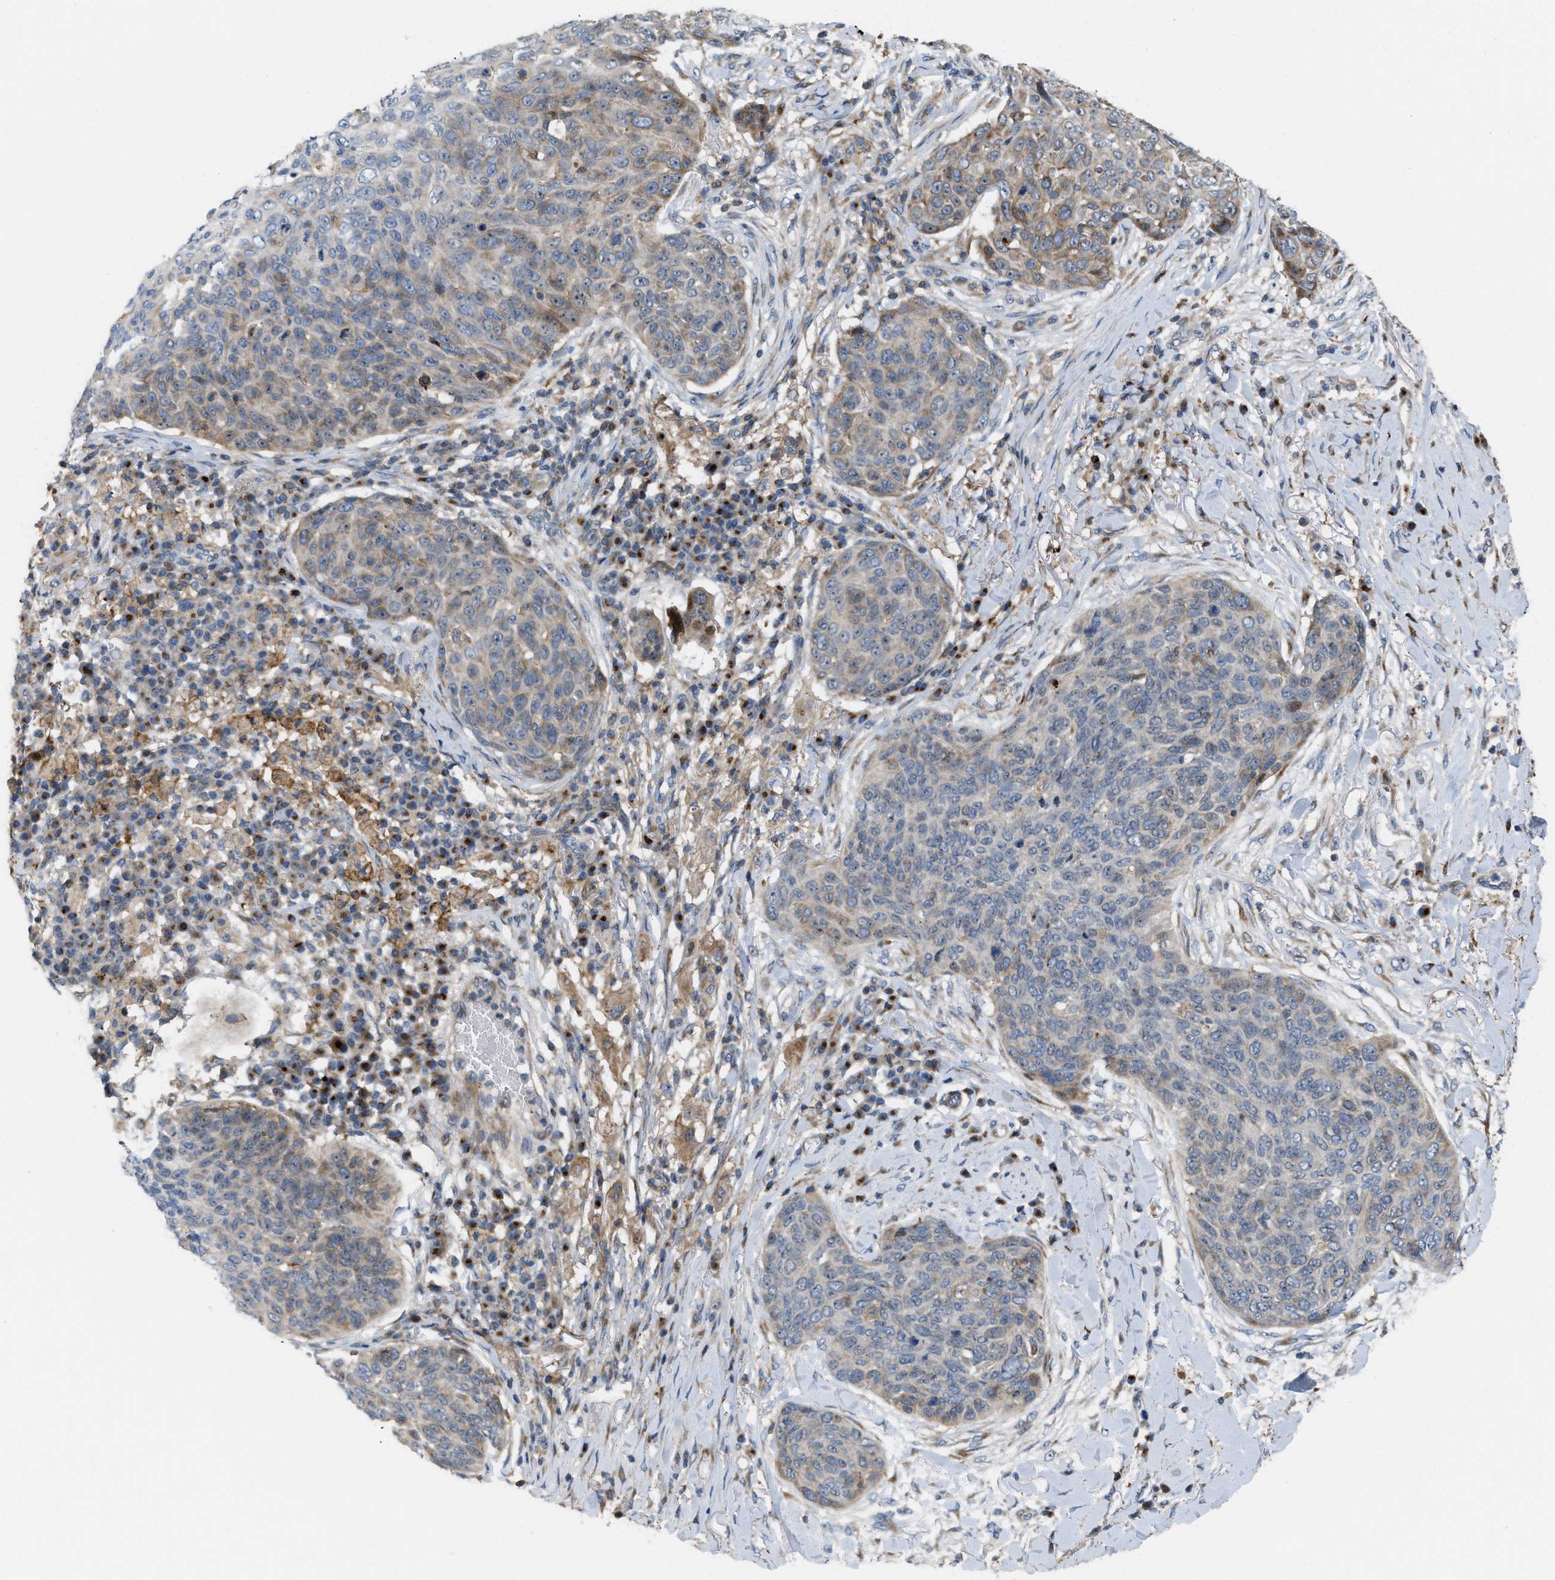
{"staining": {"intensity": "weak", "quantity": "<25%", "location": "cytoplasmic/membranous"}, "tissue": "skin cancer", "cell_type": "Tumor cells", "image_type": "cancer", "snomed": [{"axis": "morphology", "description": "Squamous cell carcinoma in situ, NOS"}, {"axis": "morphology", "description": "Squamous cell carcinoma, NOS"}, {"axis": "topography", "description": "Skin"}], "caption": "This is an IHC photomicrograph of human skin cancer. There is no expression in tumor cells.", "gene": "DIPK1A", "patient": {"sex": "male", "age": 93}}